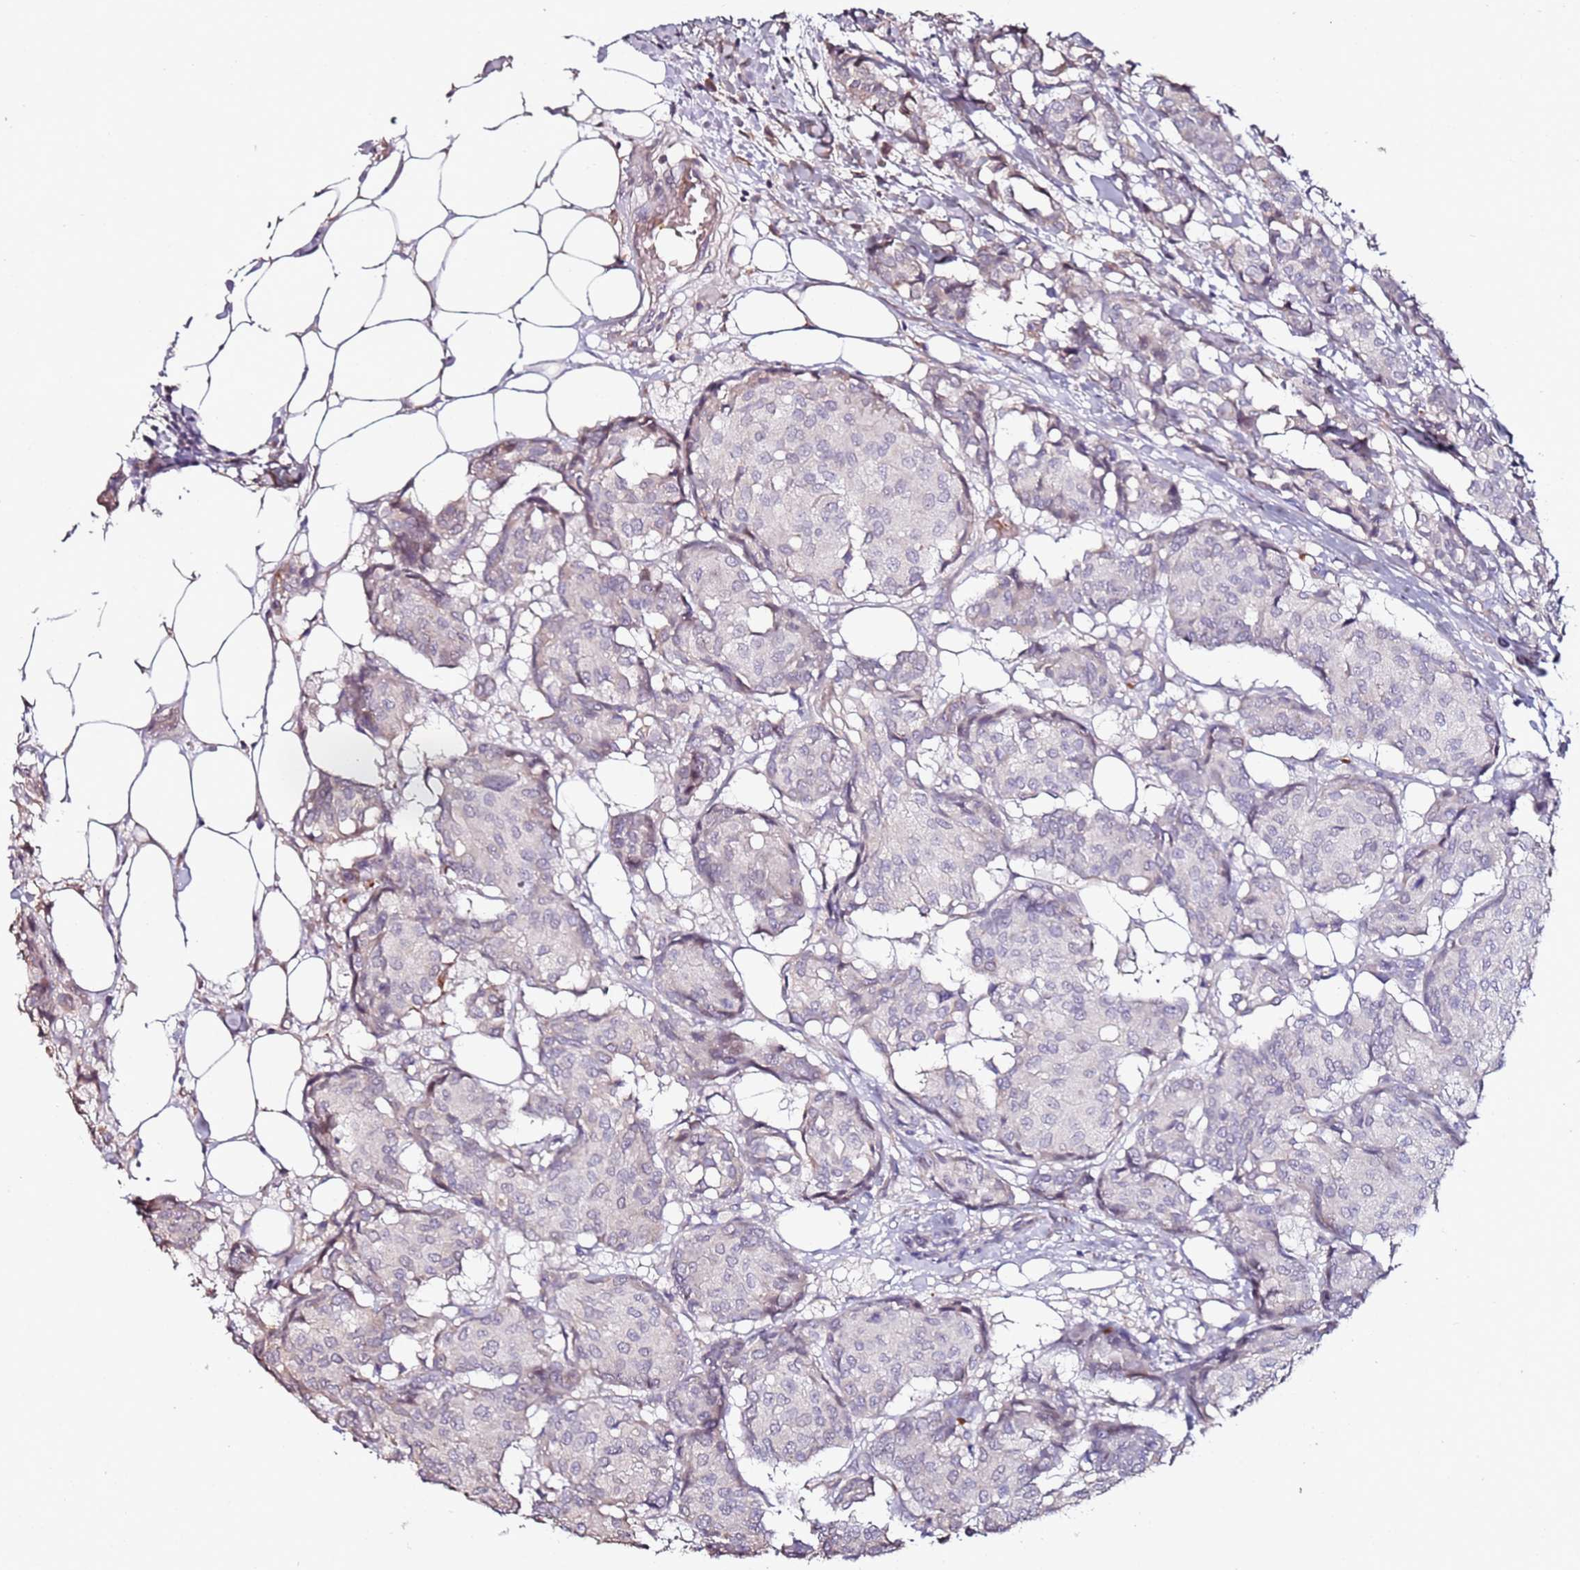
{"staining": {"intensity": "negative", "quantity": "none", "location": "none"}, "tissue": "breast cancer", "cell_type": "Tumor cells", "image_type": "cancer", "snomed": [{"axis": "morphology", "description": "Duct carcinoma"}, {"axis": "topography", "description": "Breast"}], "caption": "Immunohistochemical staining of breast infiltrating ductal carcinoma shows no significant expression in tumor cells.", "gene": "C3orf80", "patient": {"sex": "female", "age": 75}}